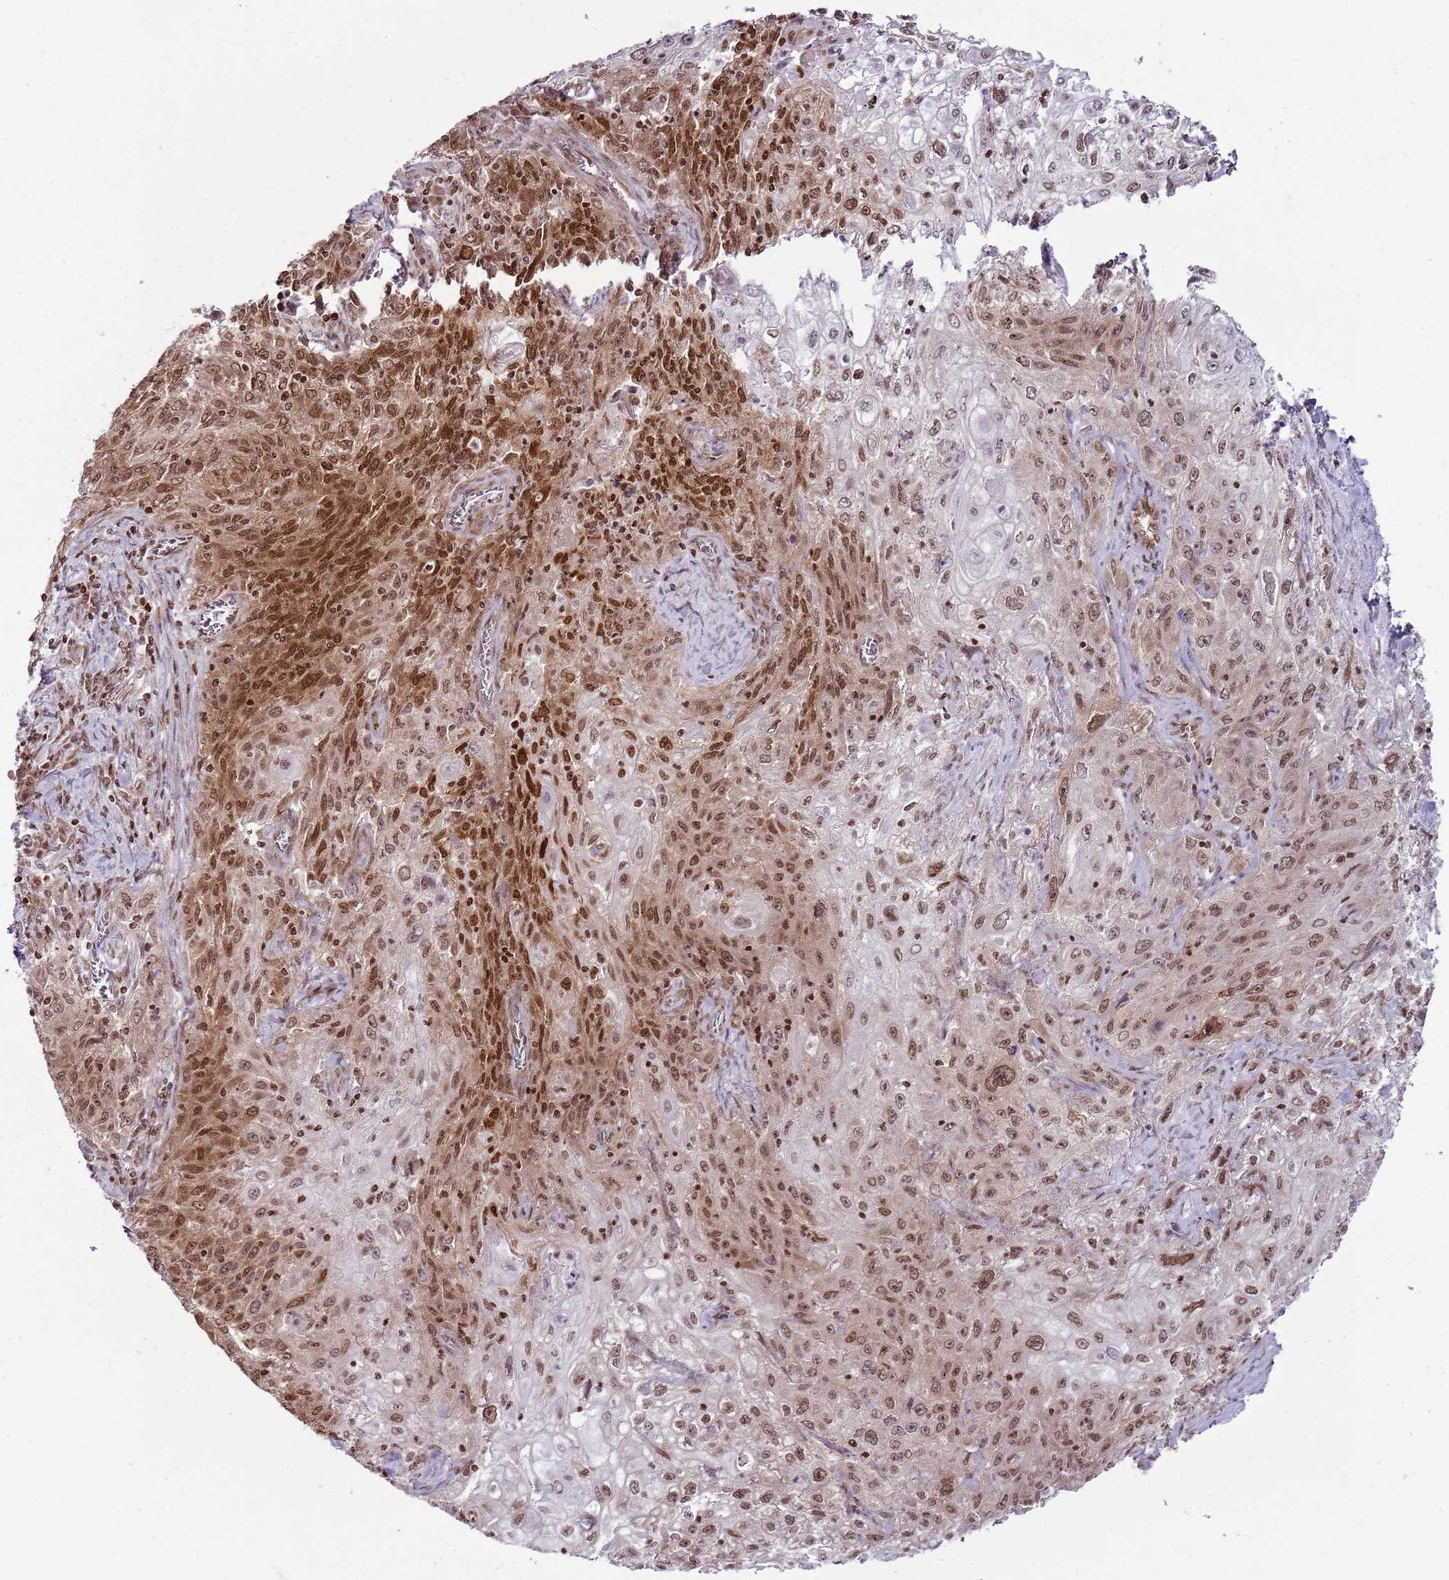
{"staining": {"intensity": "moderate", "quantity": ">75%", "location": "nuclear"}, "tissue": "lung cancer", "cell_type": "Tumor cells", "image_type": "cancer", "snomed": [{"axis": "morphology", "description": "Squamous cell carcinoma, NOS"}, {"axis": "topography", "description": "Lung"}], "caption": "Tumor cells demonstrate moderate nuclear expression in about >75% of cells in squamous cell carcinoma (lung). (brown staining indicates protein expression, while blue staining denotes nuclei).", "gene": "SELENOH", "patient": {"sex": "female", "age": 69}}